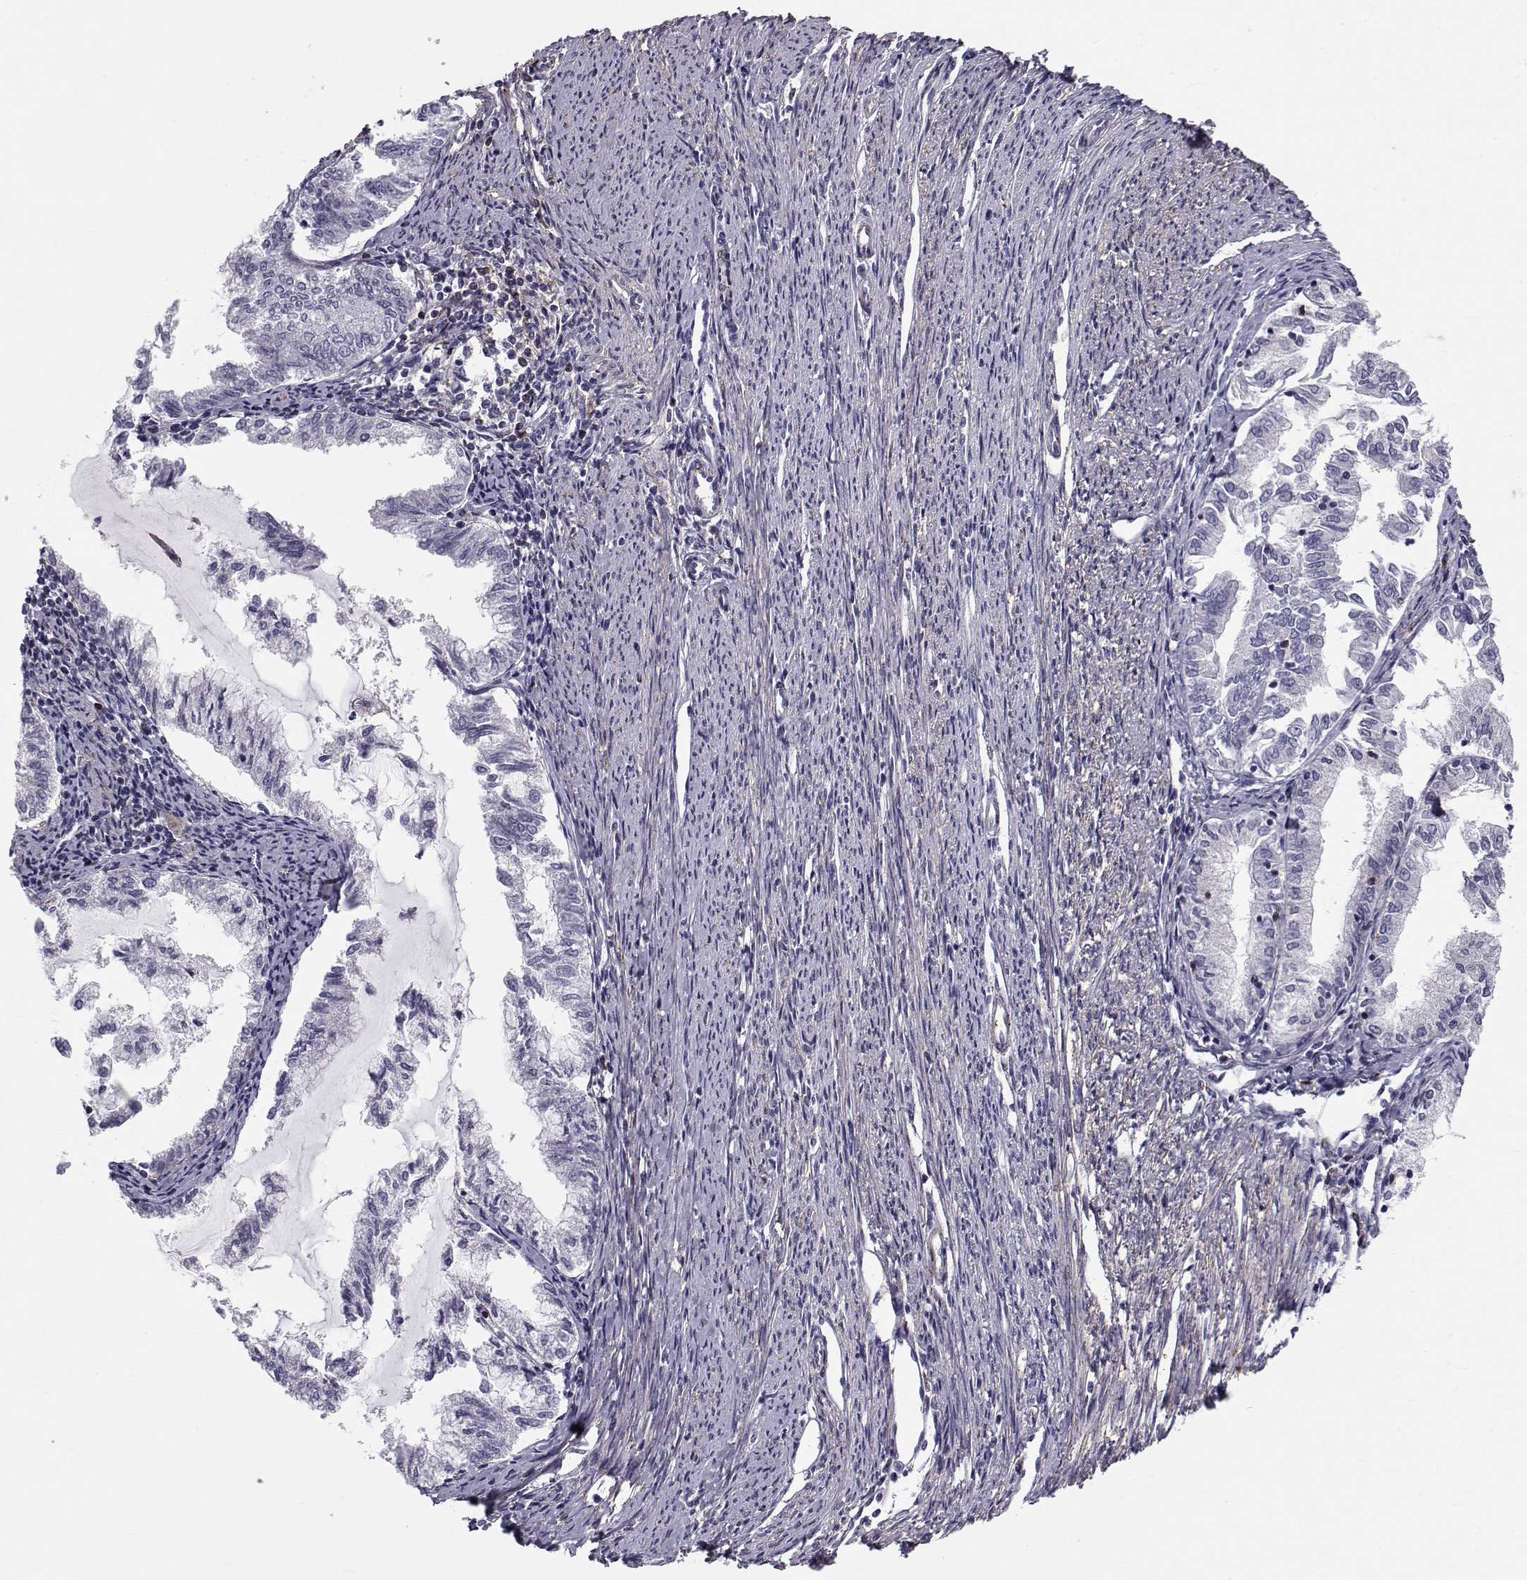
{"staining": {"intensity": "negative", "quantity": "none", "location": "none"}, "tissue": "endometrial cancer", "cell_type": "Tumor cells", "image_type": "cancer", "snomed": [{"axis": "morphology", "description": "Adenocarcinoma, NOS"}, {"axis": "topography", "description": "Endometrium"}], "caption": "High power microscopy histopathology image of an immunohistochemistry (IHC) image of adenocarcinoma (endometrial), revealing no significant staining in tumor cells.", "gene": "LRRC27", "patient": {"sex": "female", "age": 79}}